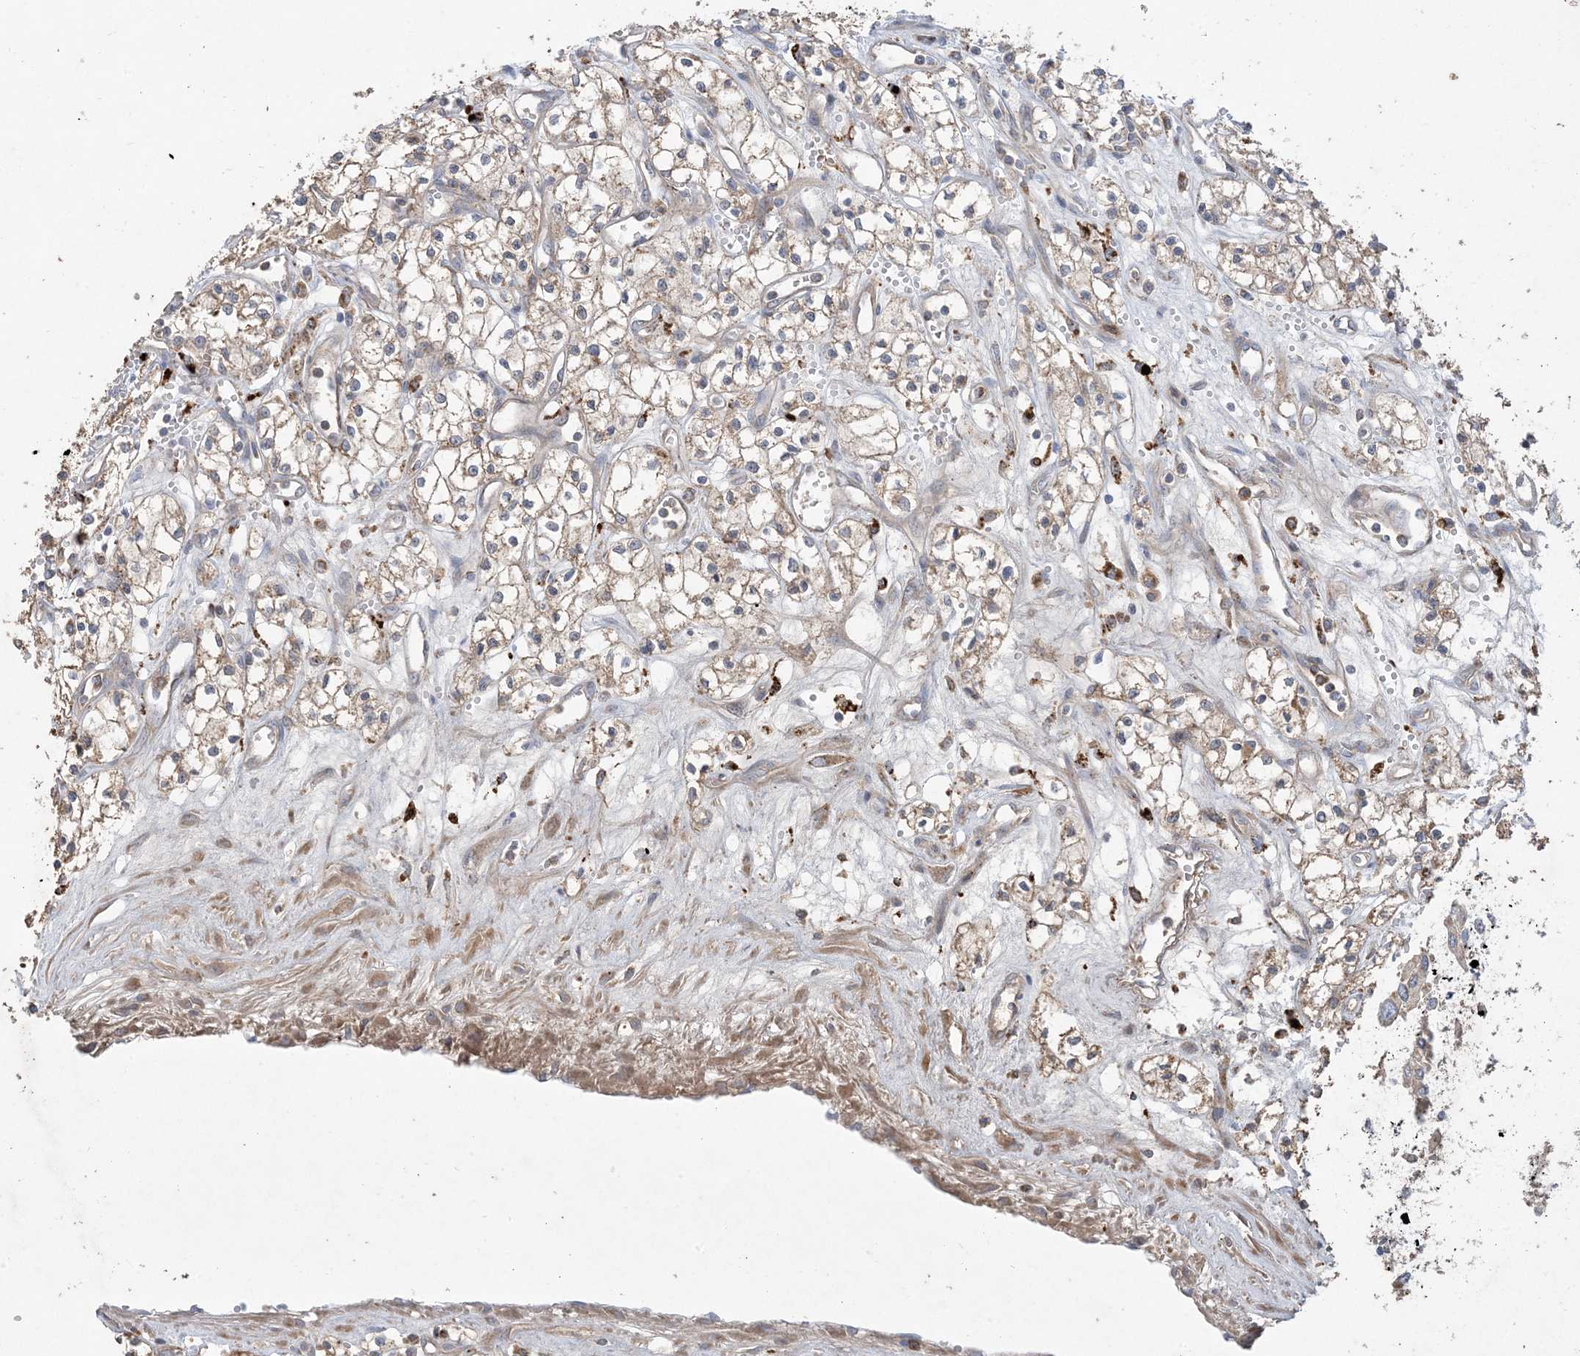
{"staining": {"intensity": "weak", "quantity": "25%-75%", "location": "cytoplasmic/membranous"}, "tissue": "renal cancer", "cell_type": "Tumor cells", "image_type": "cancer", "snomed": [{"axis": "morphology", "description": "Adenocarcinoma, NOS"}, {"axis": "topography", "description": "Kidney"}], "caption": "Immunohistochemical staining of renal cancer (adenocarcinoma) exhibits weak cytoplasmic/membranous protein expression in approximately 25%-75% of tumor cells.", "gene": "MASP2", "patient": {"sex": "male", "age": 59}}